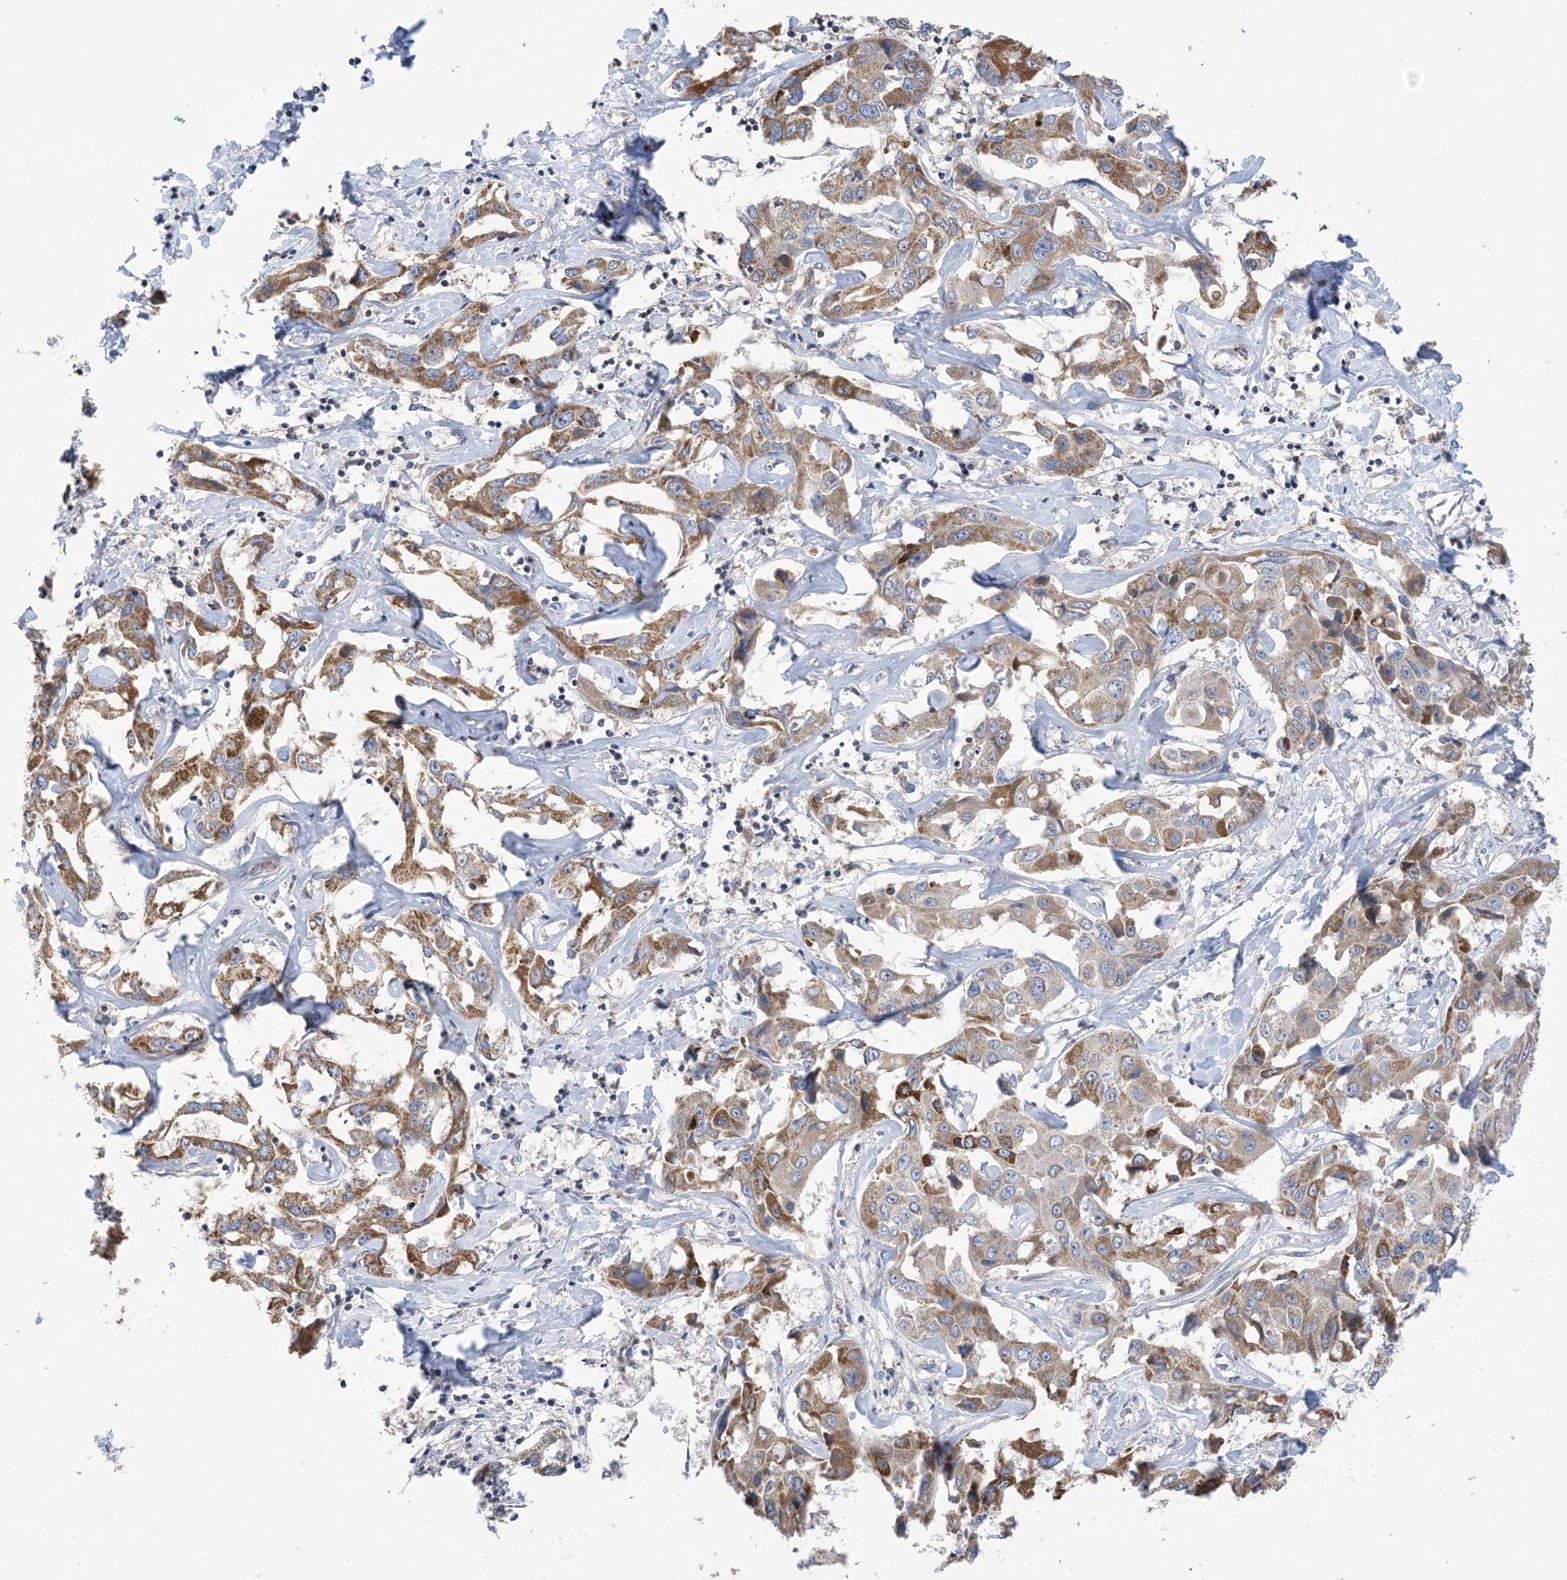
{"staining": {"intensity": "moderate", "quantity": ">75%", "location": "cytoplasmic/membranous"}, "tissue": "liver cancer", "cell_type": "Tumor cells", "image_type": "cancer", "snomed": [{"axis": "morphology", "description": "Cholangiocarcinoma"}, {"axis": "topography", "description": "Liver"}], "caption": "Moderate cytoplasmic/membranous protein expression is seen in approximately >75% of tumor cells in cholangiocarcinoma (liver).", "gene": "CLEC16A", "patient": {"sex": "male", "age": 59}}